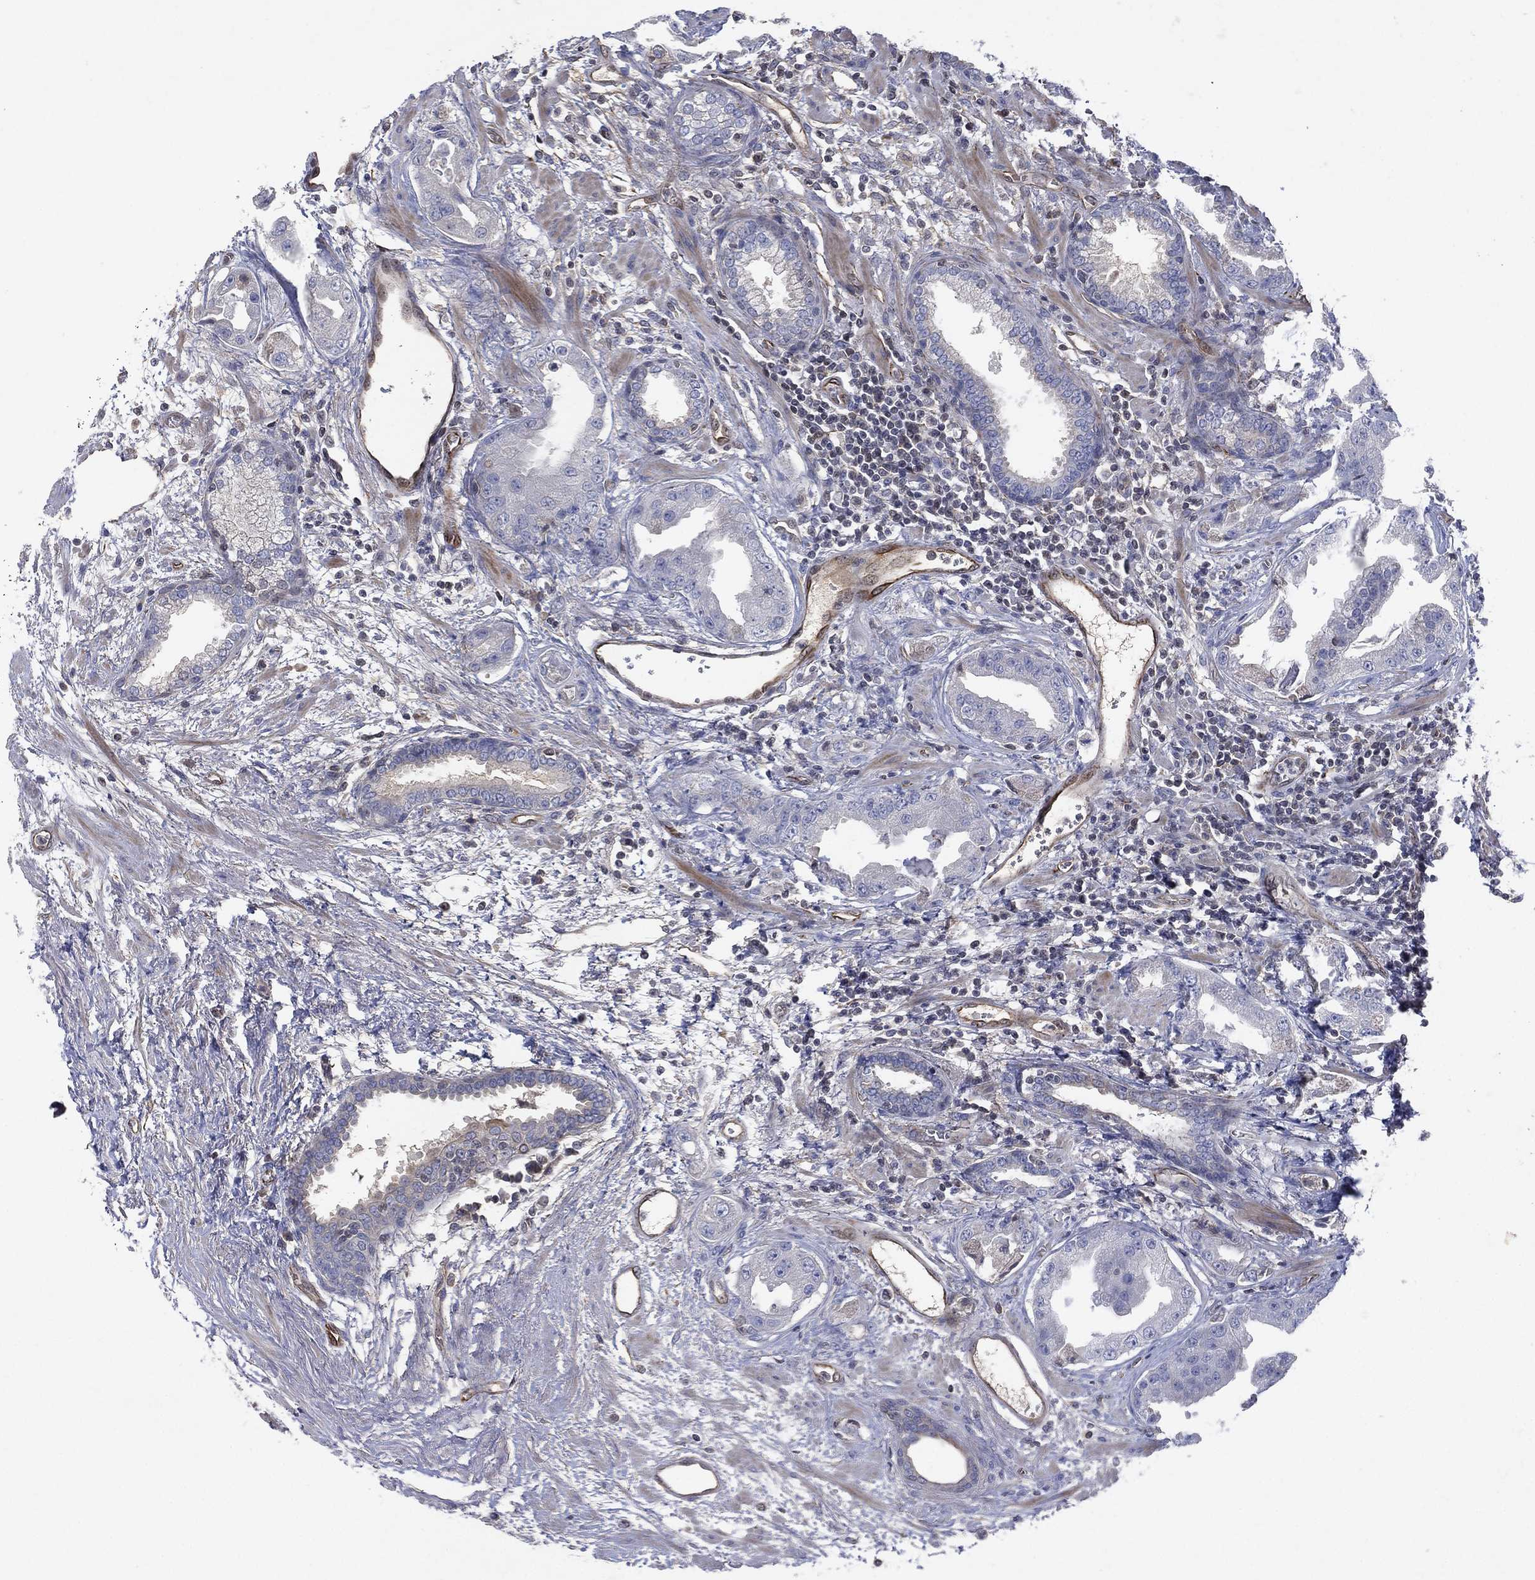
{"staining": {"intensity": "negative", "quantity": "none", "location": "none"}, "tissue": "prostate cancer", "cell_type": "Tumor cells", "image_type": "cancer", "snomed": [{"axis": "morphology", "description": "Adenocarcinoma, Low grade"}, {"axis": "topography", "description": "Prostate"}], "caption": "DAB (3,3'-diaminobenzidine) immunohistochemical staining of prostate cancer (adenocarcinoma (low-grade)) reveals no significant staining in tumor cells.", "gene": "FLI1", "patient": {"sex": "male", "age": 62}}